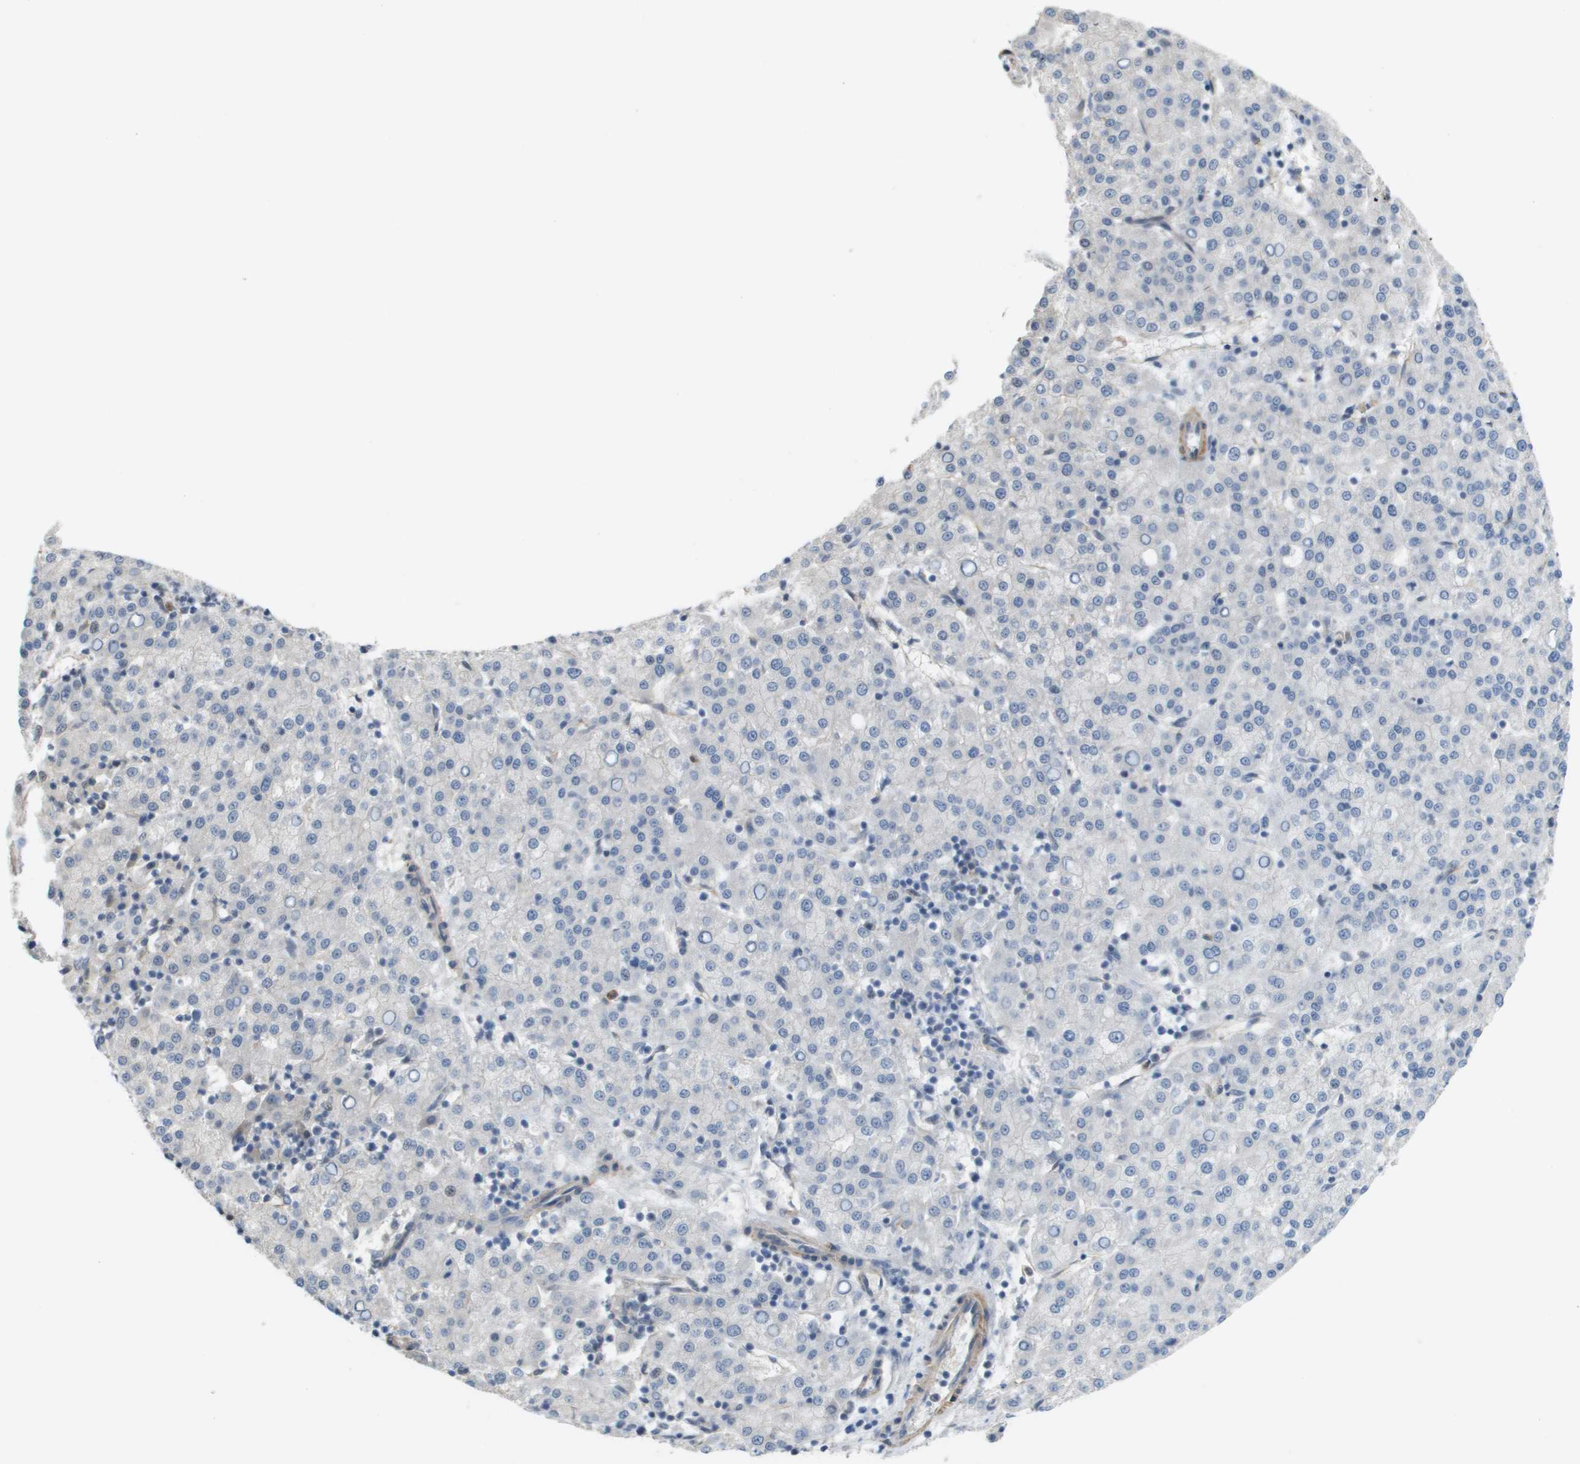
{"staining": {"intensity": "negative", "quantity": "none", "location": "none"}, "tissue": "liver cancer", "cell_type": "Tumor cells", "image_type": "cancer", "snomed": [{"axis": "morphology", "description": "Carcinoma, Hepatocellular, NOS"}, {"axis": "topography", "description": "Liver"}], "caption": "There is no significant expression in tumor cells of liver cancer (hepatocellular carcinoma). (Stains: DAB (3,3'-diaminobenzidine) IHC with hematoxylin counter stain, Microscopy: brightfield microscopy at high magnification).", "gene": "RNF112", "patient": {"sex": "female", "age": 58}}